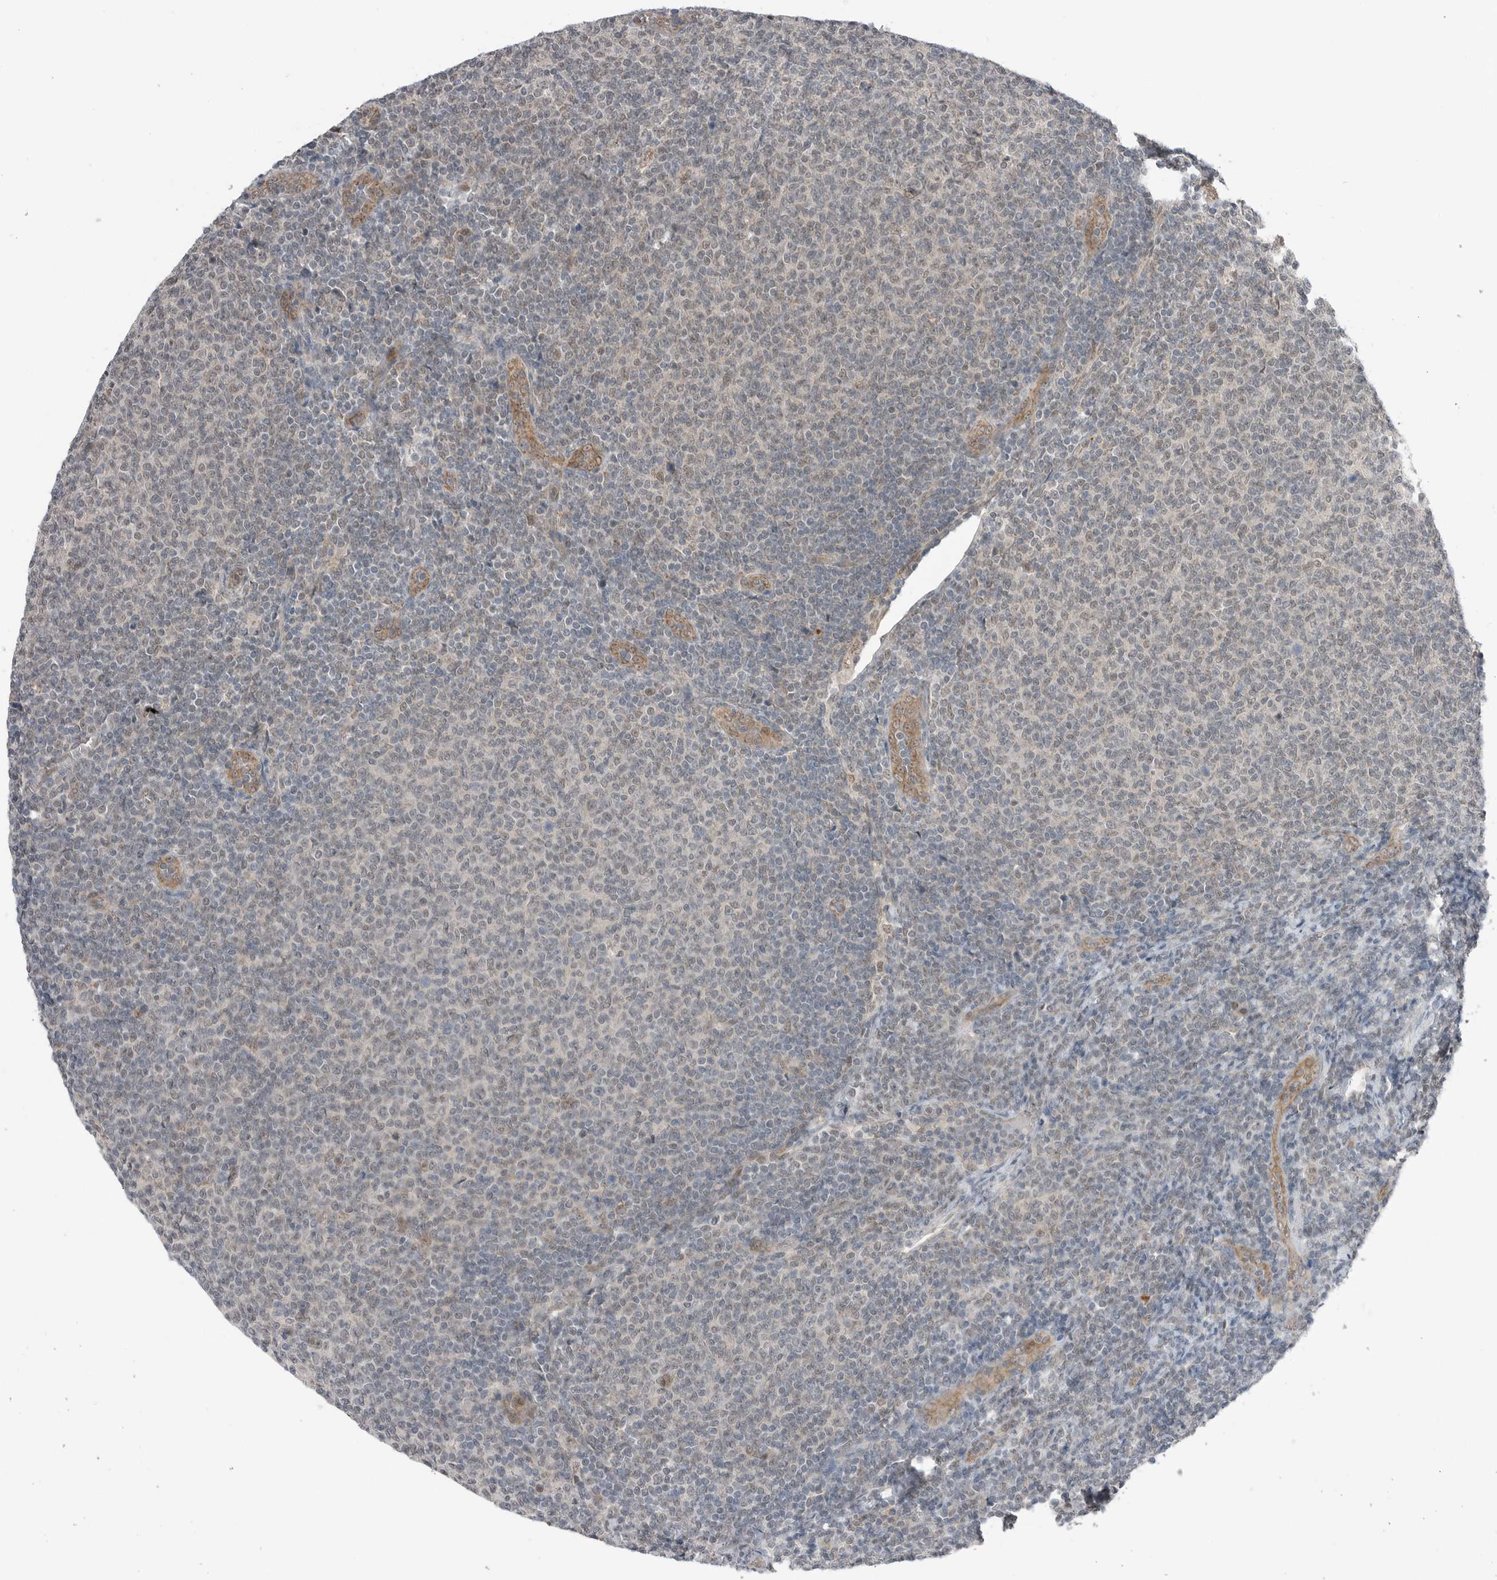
{"staining": {"intensity": "weak", "quantity": "<25%", "location": "nuclear"}, "tissue": "lymphoma", "cell_type": "Tumor cells", "image_type": "cancer", "snomed": [{"axis": "morphology", "description": "Malignant lymphoma, non-Hodgkin's type, Low grade"}, {"axis": "topography", "description": "Lymph node"}], "caption": "The immunohistochemistry histopathology image has no significant staining in tumor cells of malignant lymphoma, non-Hodgkin's type (low-grade) tissue.", "gene": "NTAQ1", "patient": {"sex": "male", "age": 66}}